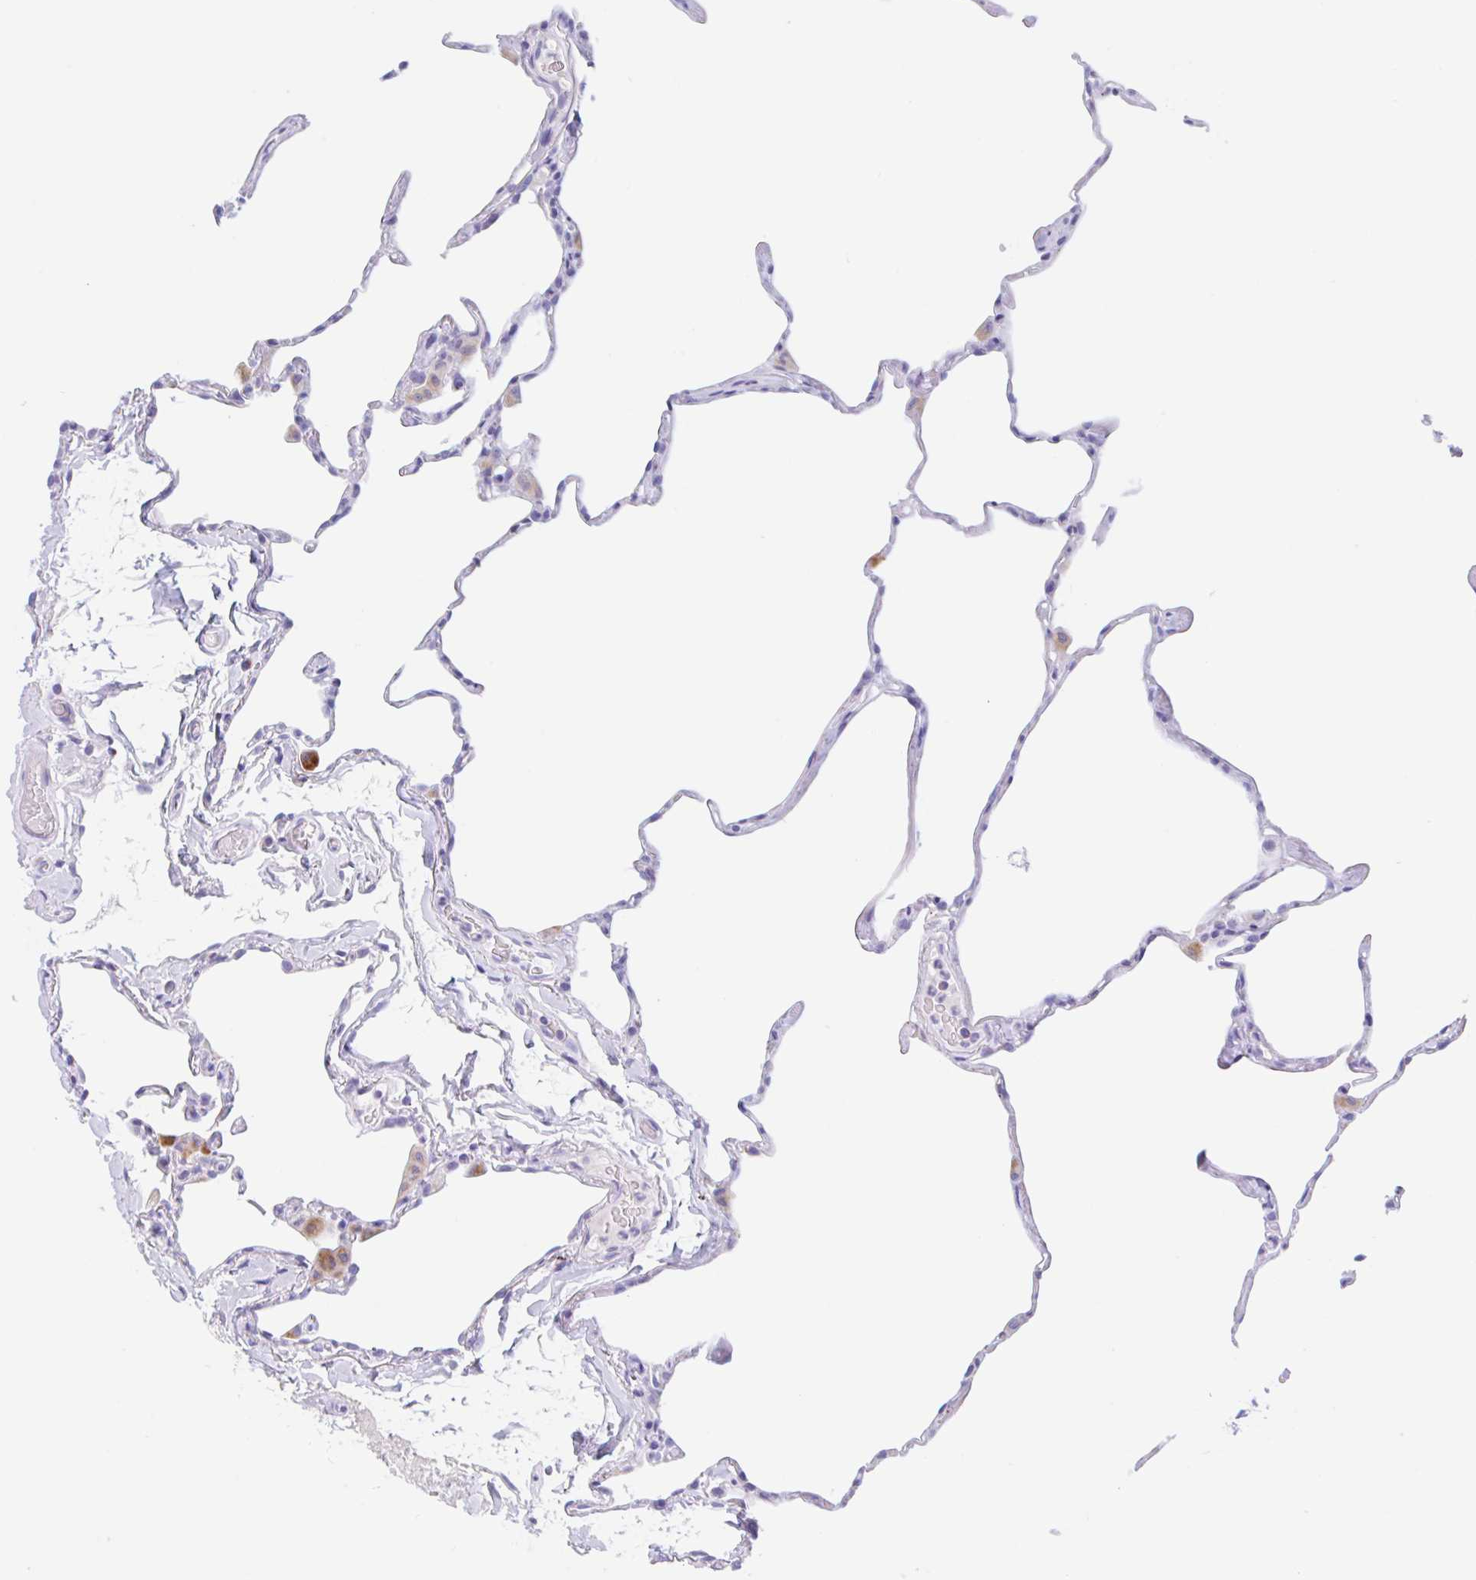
{"staining": {"intensity": "moderate", "quantity": "<25%", "location": "cytoplasmic/membranous"}, "tissue": "lung", "cell_type": "Alveolar cells", "image_type": "normal", "snomed": [{"axis": "morphology", "description": "Normal tissue, NOS"}, {"axis": "topography", "description": "Lung"}], "caption": "Immunohistochemistry (DAB) staining of benign lung exhibits moderate cytoplasmic/membranous protein positivity in about <25% of alveolar cells. Nuclei are stained in blue.", "gene": "ANKRD9", "patient": {"sex": "male", "age": 65}}